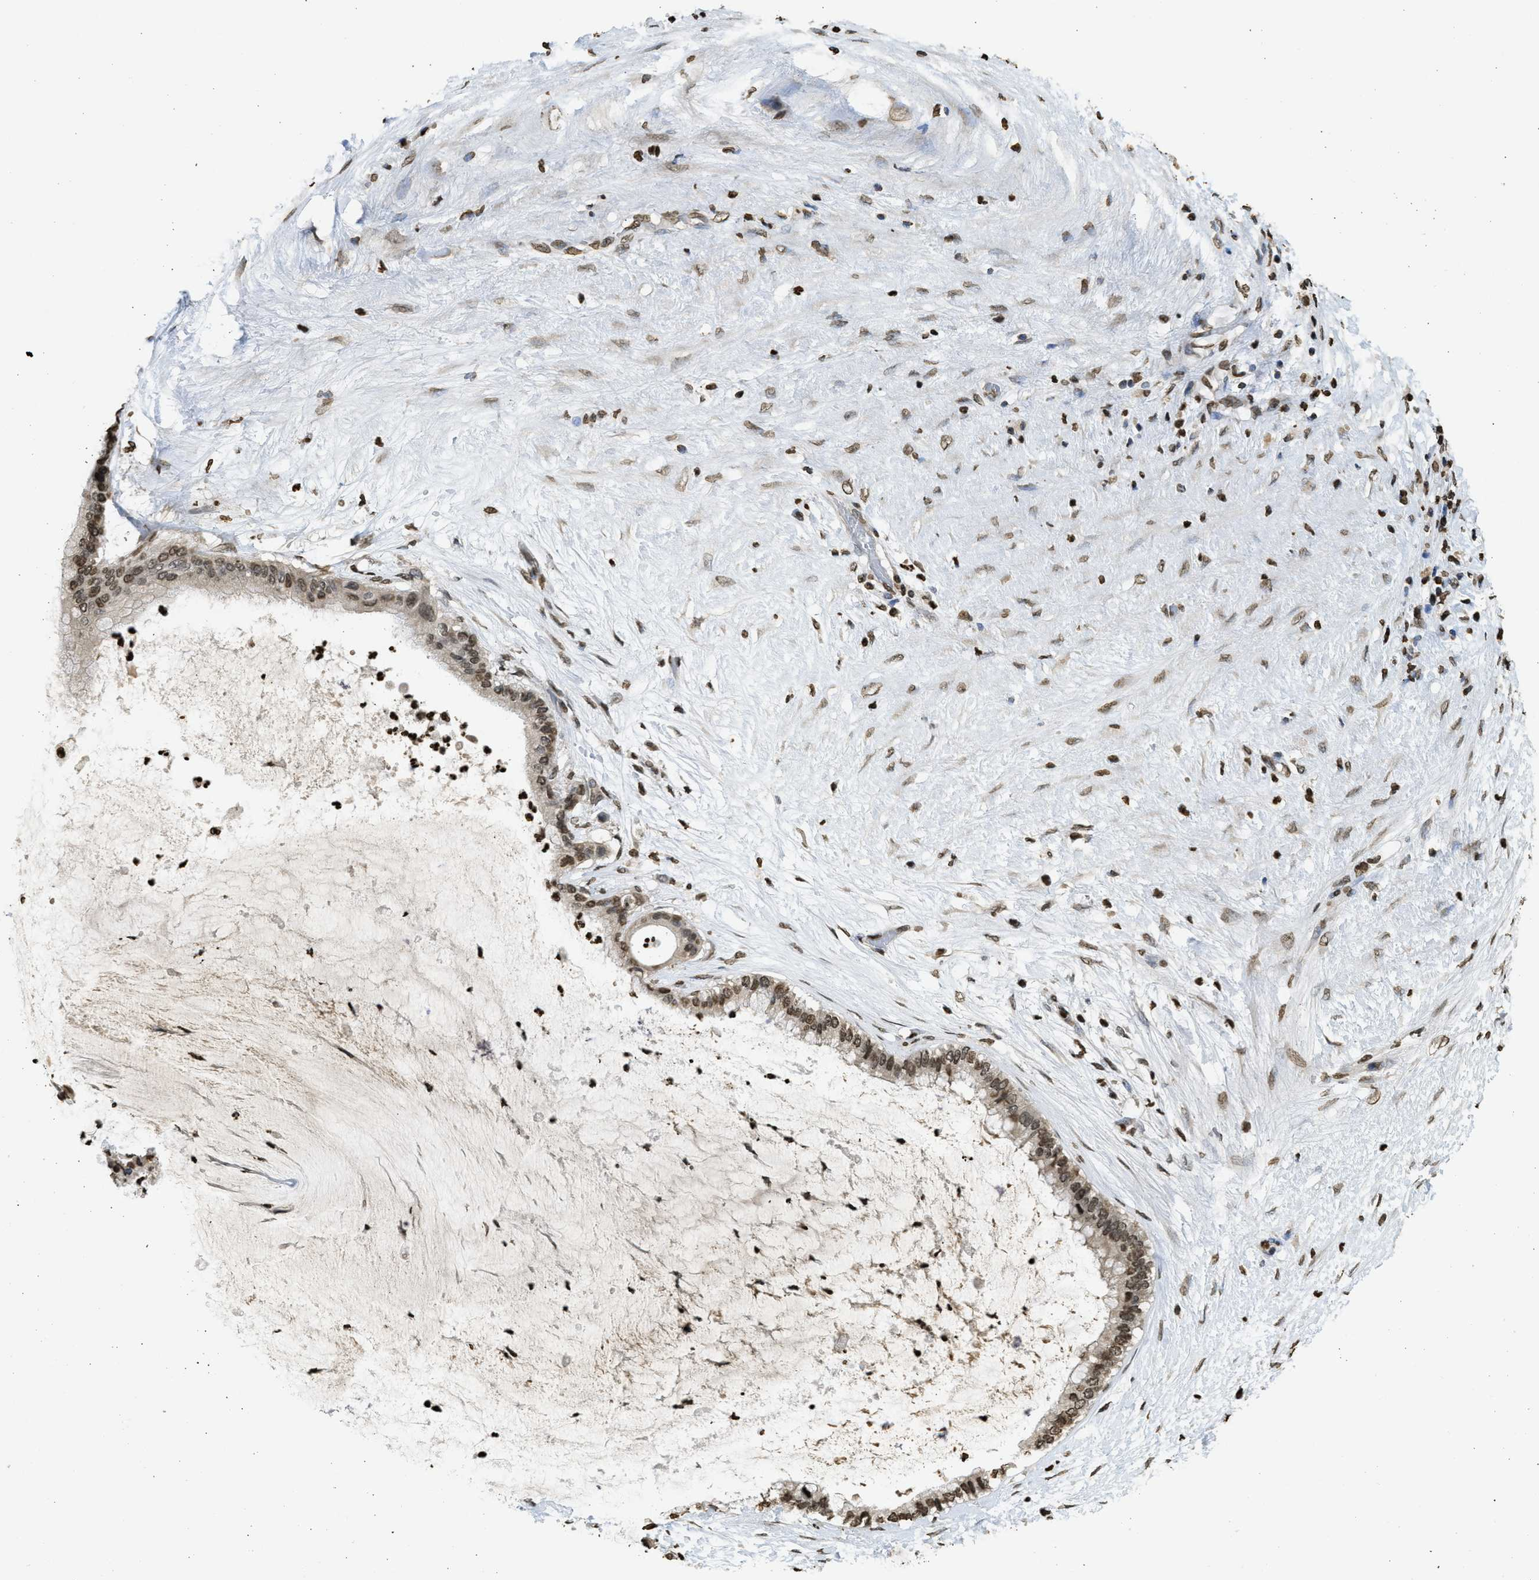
{"staining": {"intensity": "moderate", "quantity": ">75%", "location": "nuclear"}, "tissue": "pancreatic cancer", "cell_type": "Tumor cells", "image_type": "cancer", "snomed": [{"axis": "morphology", "description": "Adenocarcinoma, NOS"}, {"axis": "topography", "description": "Pancreas"}], "caption": "This is an image of IHC staining of pancreatic cancer (adenocarcinoma), which shows moderate expression in the nuclear of tumor cells.", "gene": "RRAGC", "patient": {"sex": "male", "age": 41}}